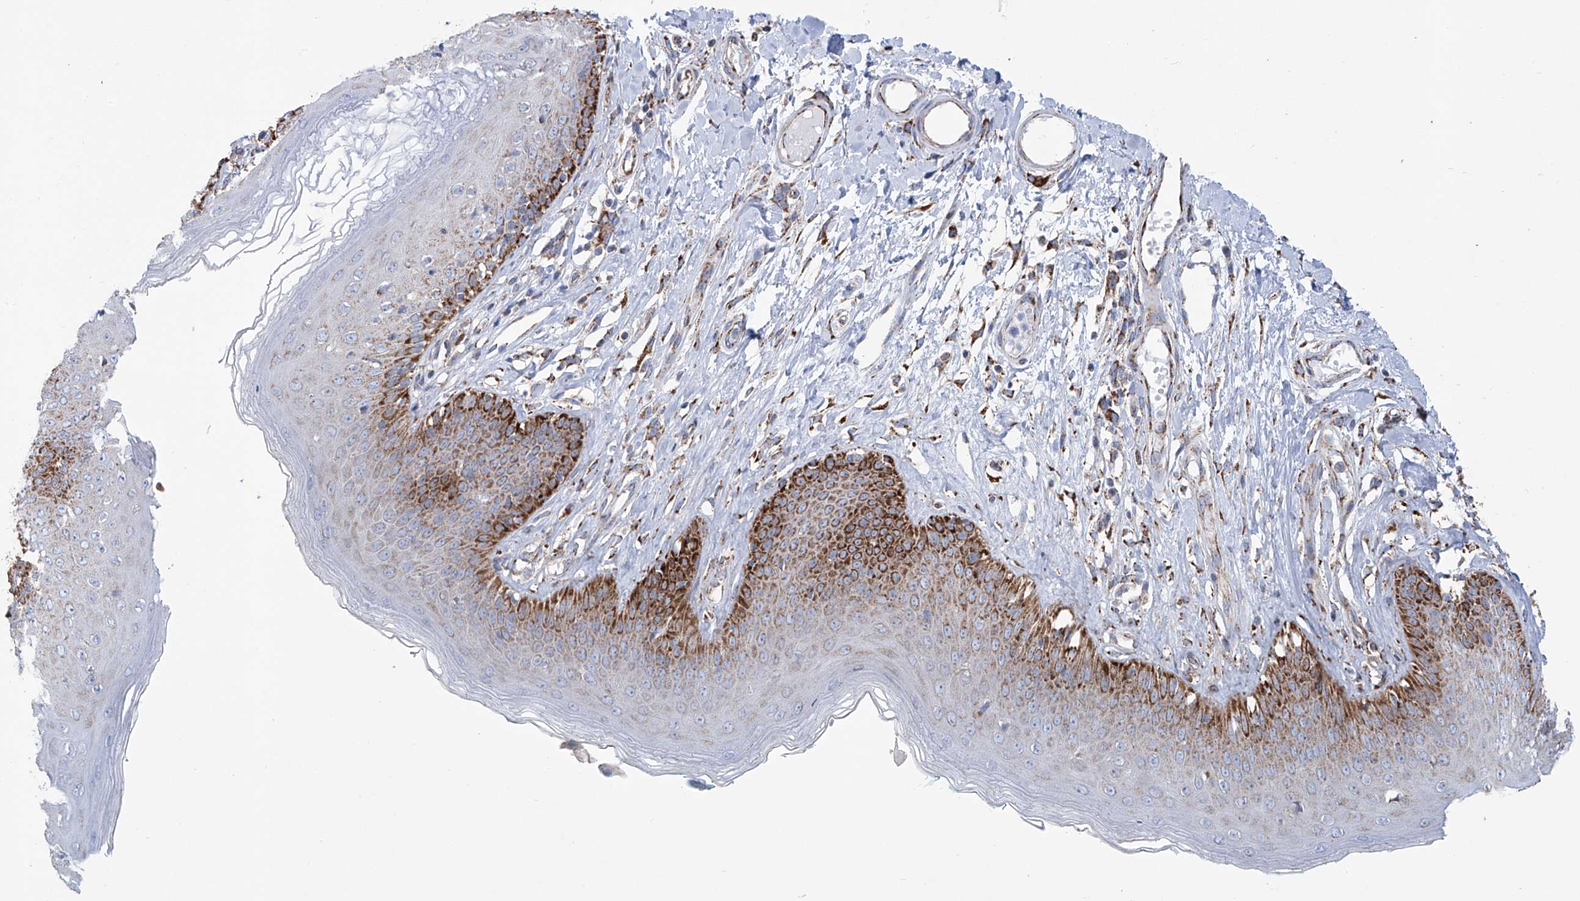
{"staining": {"intensity": "strong", "quantity": "25%-75%", "location": "cytoplasmic/membranous"}, "tissue": "skin", "cell_type": "Epidermal cells", "image_type": "normal", "snomed": [{"axis": "morphology", "description": "Normal tissue, NOS"}, {"axis": "morphology", "description": "Squamous cell carcinoma, NOS"}, {"axis": "topography", "description": "Vulva"}], "caption": "The photomicrograph shows immunohistochemical staining of benign skin. There is strong cytoplasmic/membranous positivity is present in about 25%-75% of epidermal cells.", "gene": "ALDH6A1", "patient": {"sex": "female", "age": 85}}